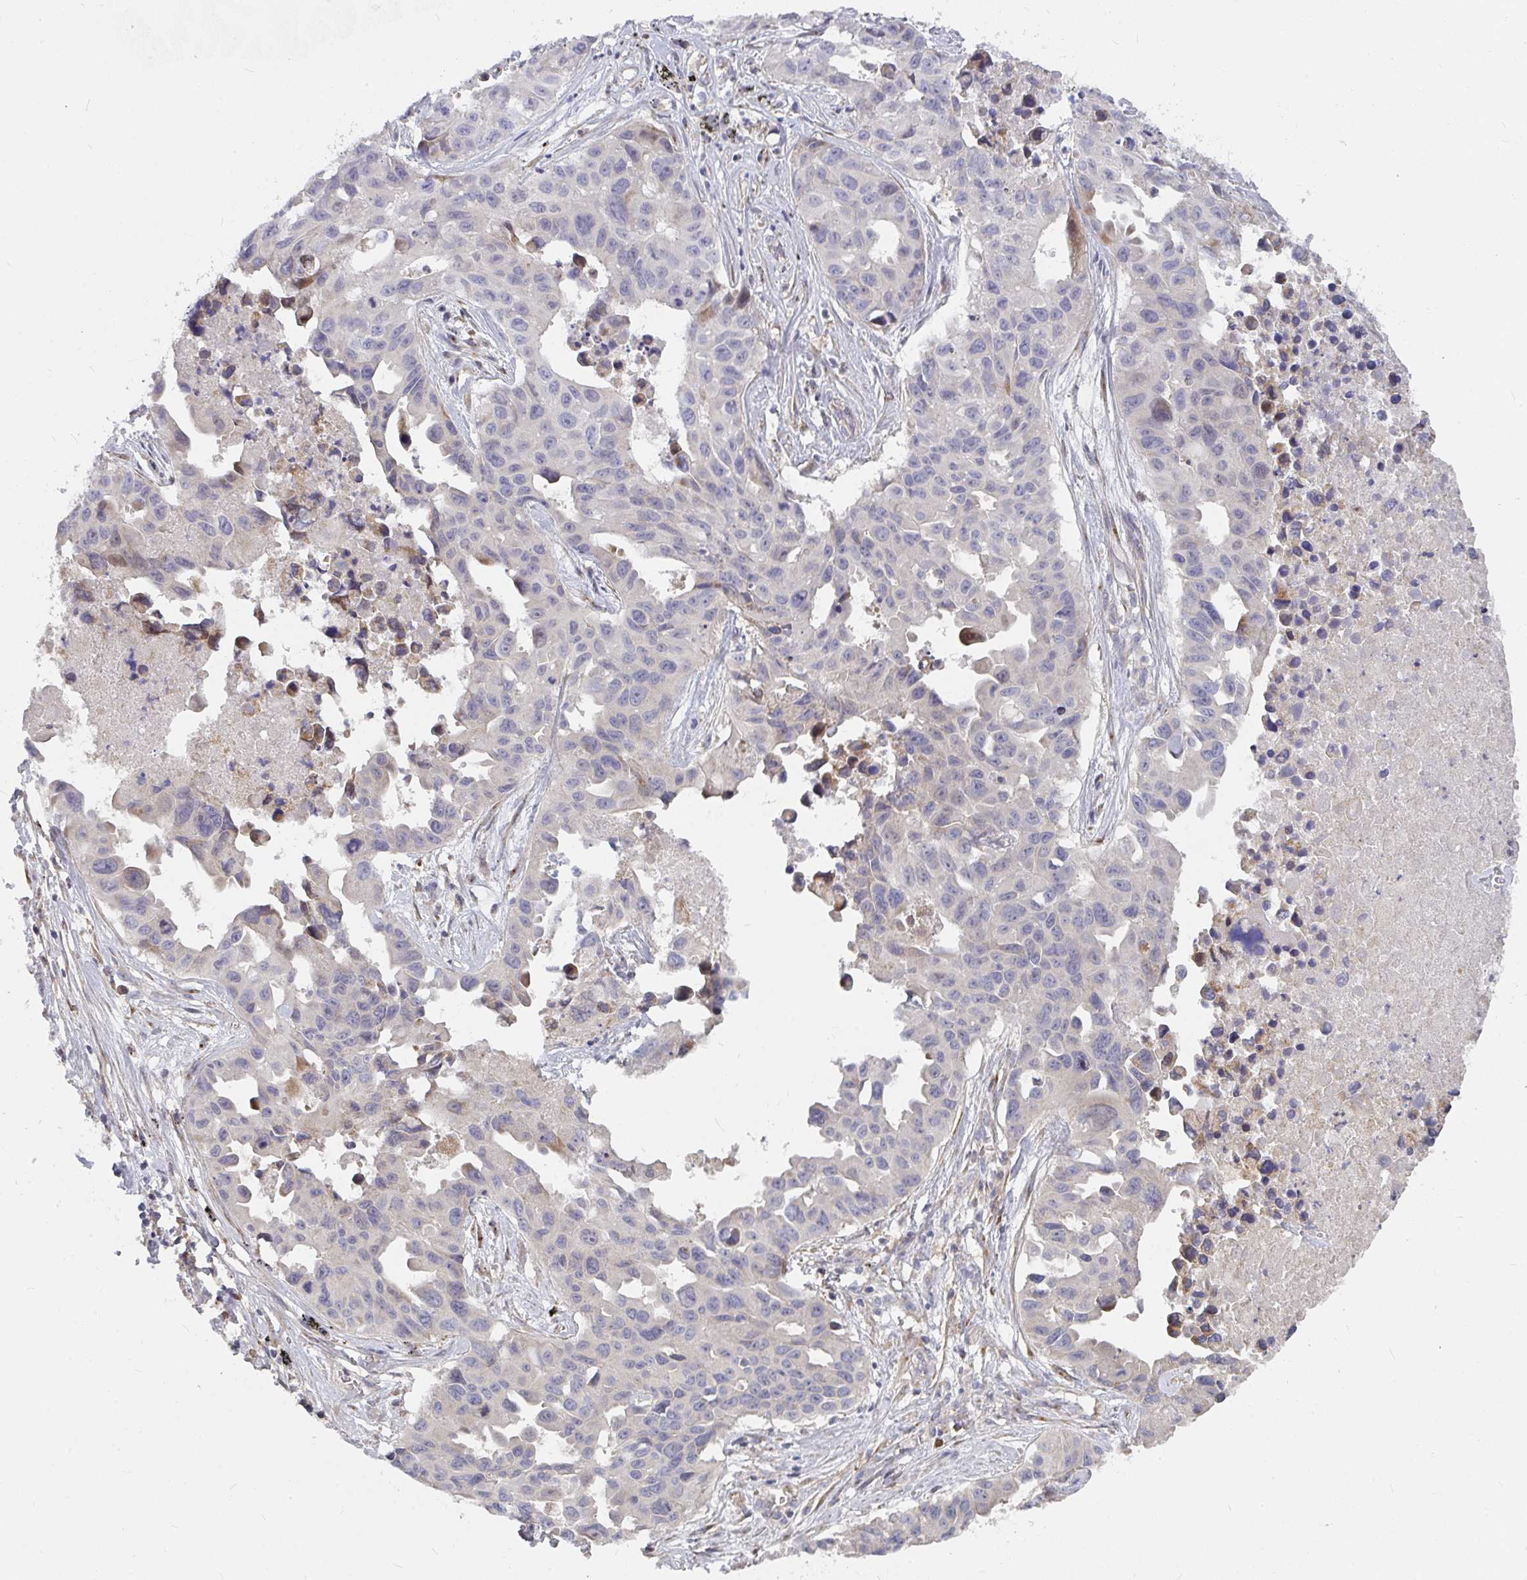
{"staining": {"intensity": "weak", "quantity": "<25%", "location": "cytoplasmic/membranous"}, "tissue": "lung cancer", "cell_type": "Tumor cells", "image_type": "cancer", "snomed": [{"axis": "morphology", "description": "Adenocarcinoma, NOS"}, {"axis": "topography", "description": "Lymph node"}, {"axis": "topography", "description": "Lung"}], "caption": "This is a image of IHC staining of lung cancer, which shows no positivity in tumor cells.", "gene": "RHEBL1", "patient": {"sex": "male", "age": 64}}